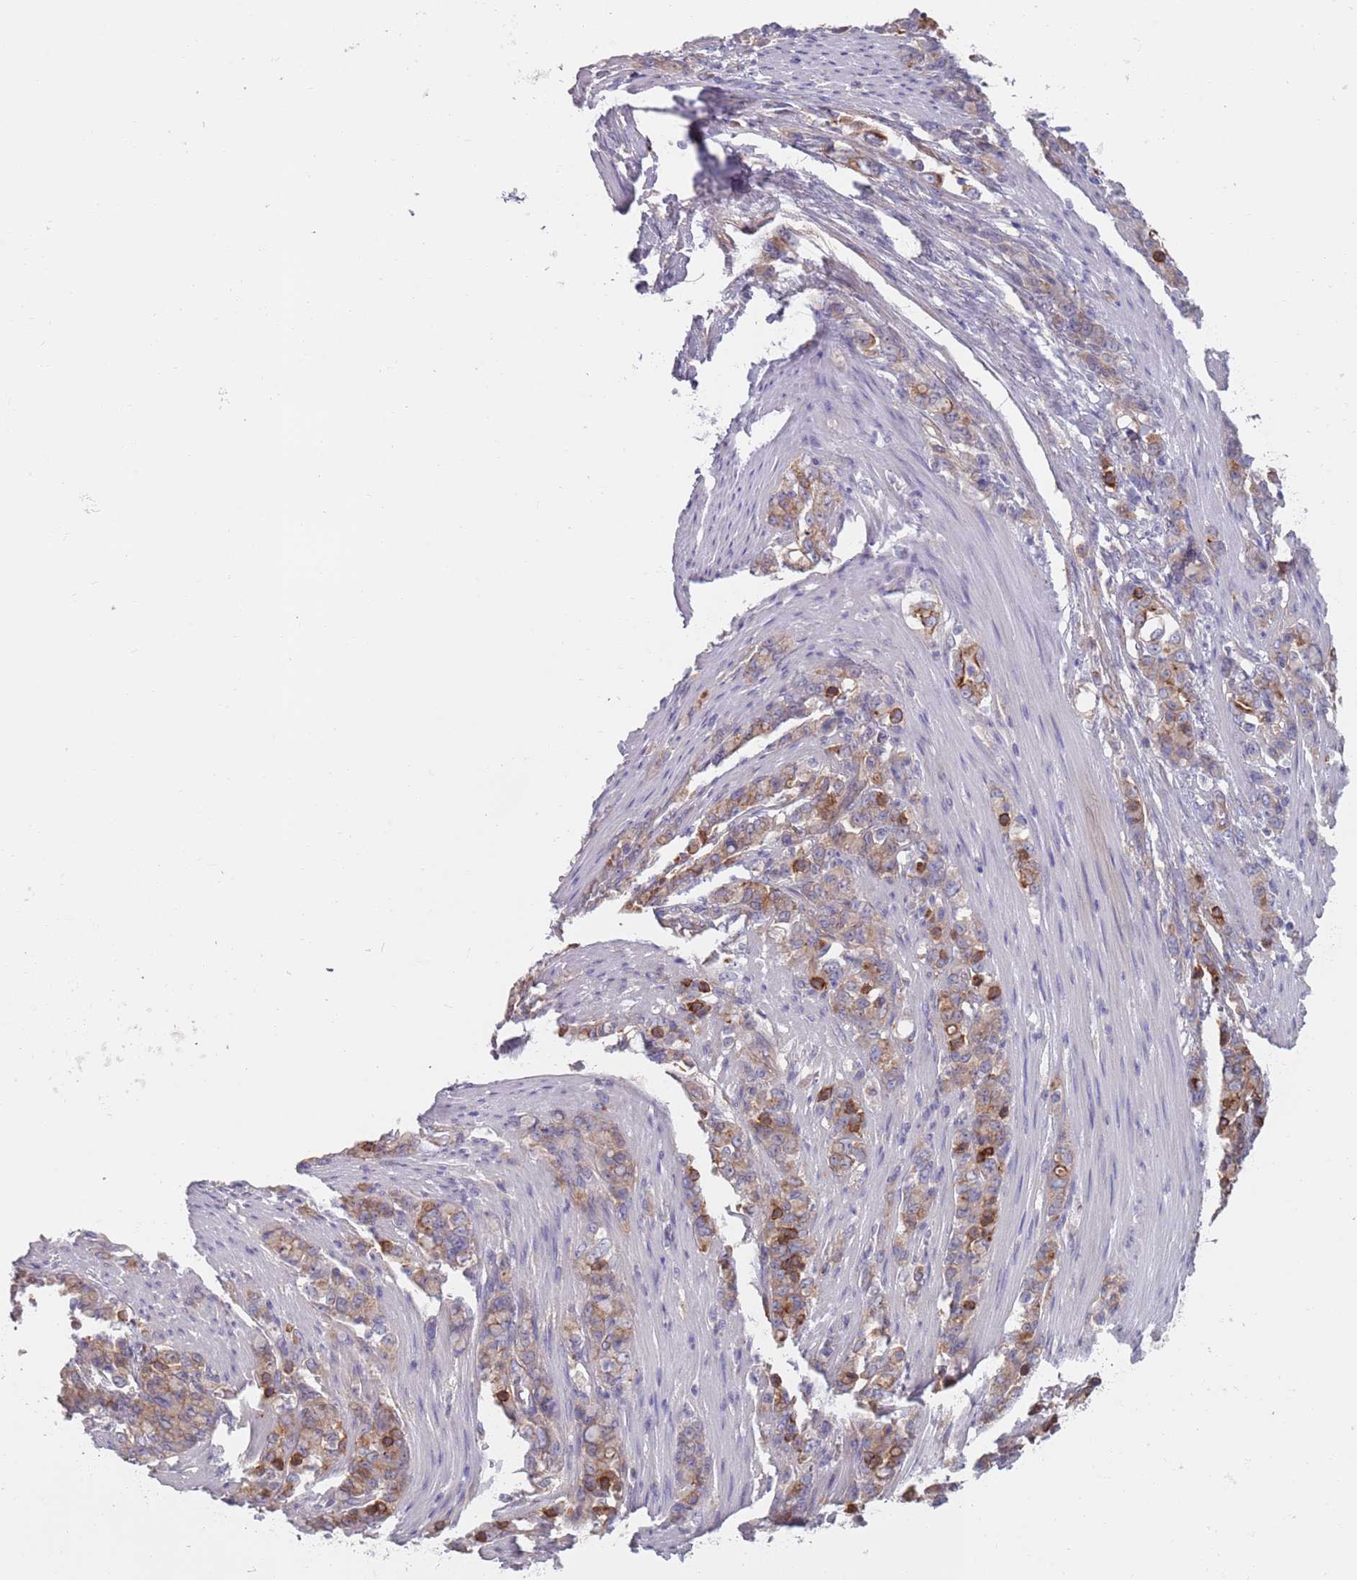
{"staining": {"intensity": "moderate", "quantity": ">75%", "location": "cytoplasmic/membranous"}, "tissue": "stomach cancer", "cell_type": "Tumor cells", "image_type": "cancer", "snomed": [{"axis": "morphology", "description": "Normal tissue, NOS"}, {"axis": "morphology", "description": "Adenocarcinoma, NOS"}, {"axis": "topography", "description": "Stomach"}], "caption": "Human adenocarcinoma (stomach) stained with a protein marker reveals moderate staining in tumor cells.", "gene": "APPL2", "patient": {"sex": "female", "age": 79}}